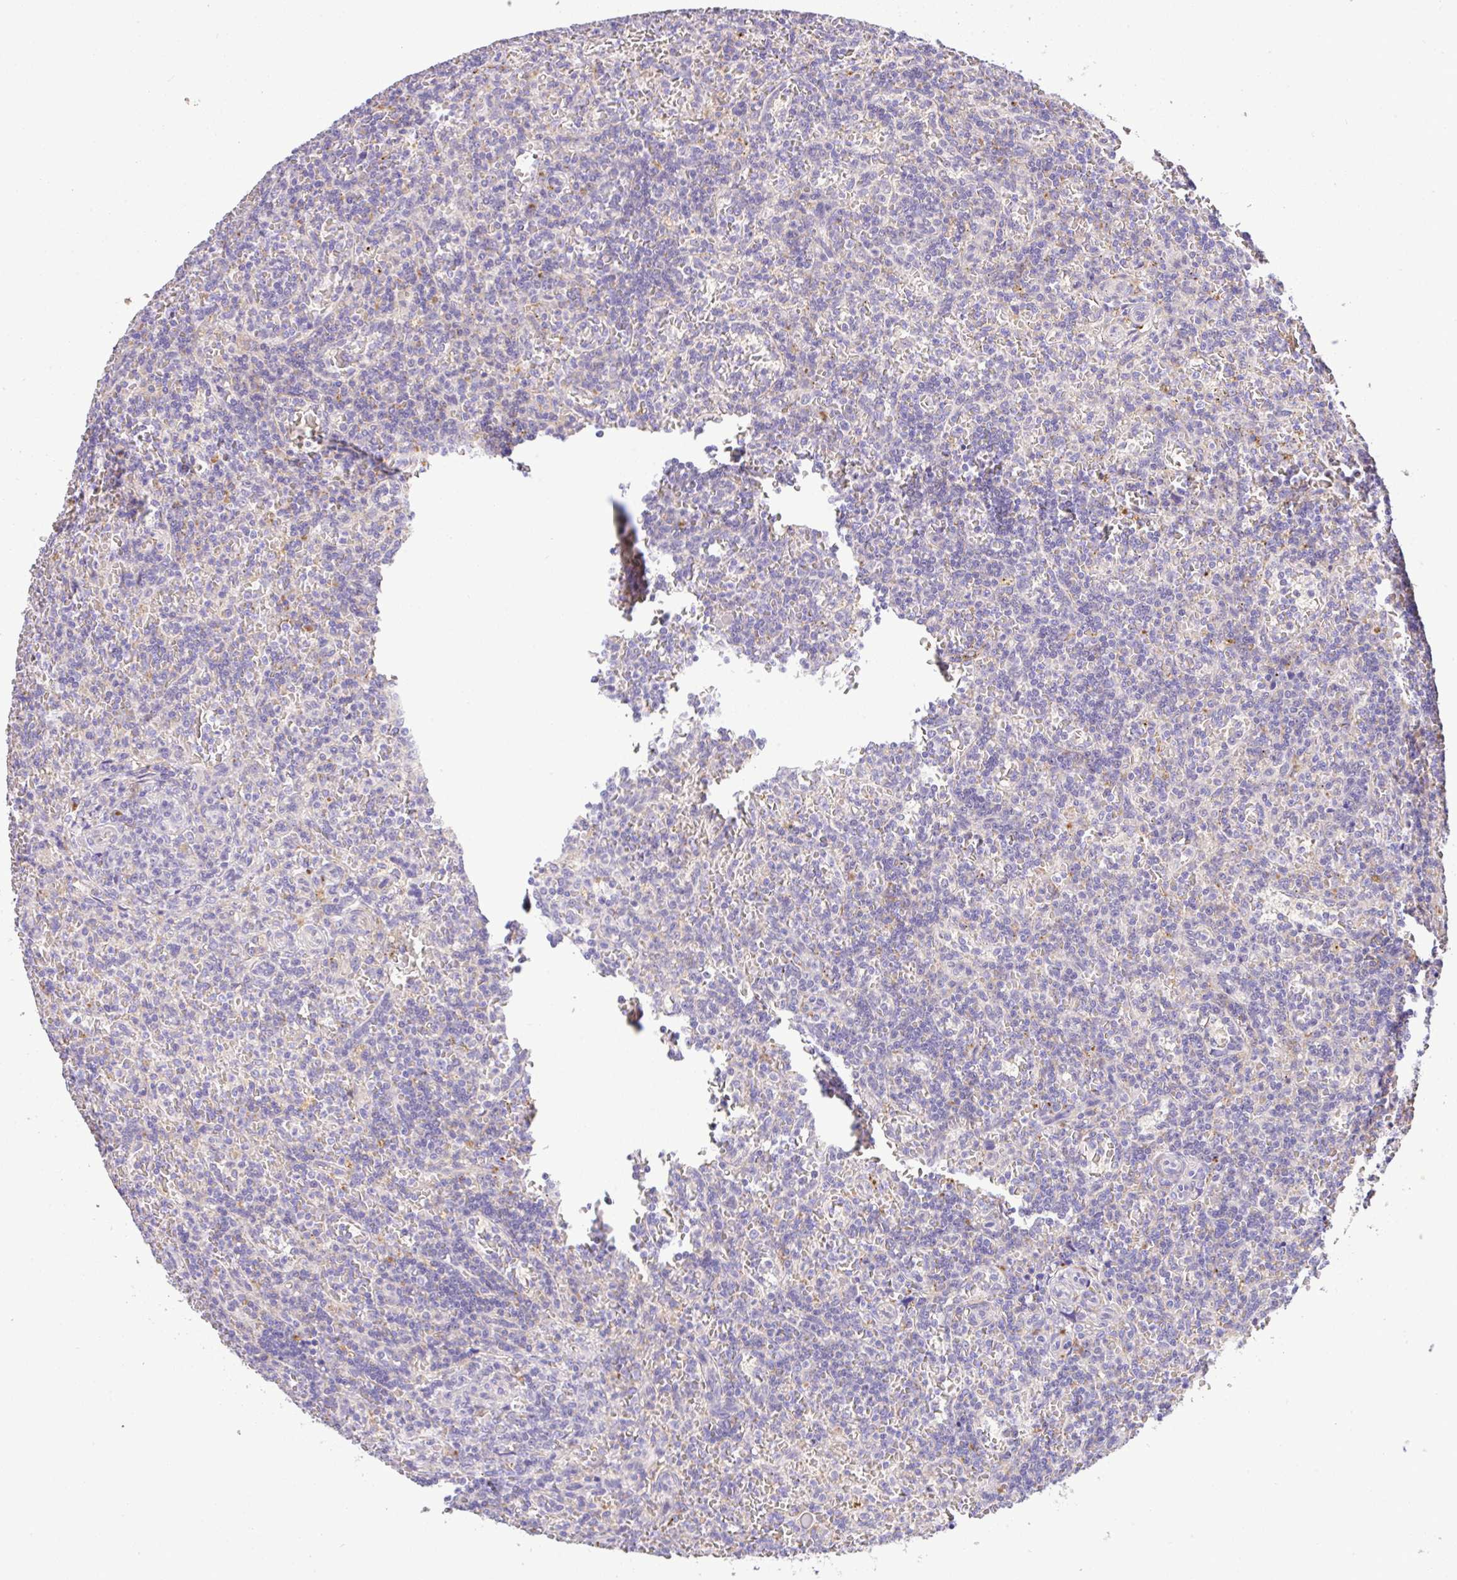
{"staining": {"intensity": "negative", "quantity": "none", "location": "none"}, "tissue": "lymphoma", "cell_type": "Tumor cells", "image_type": "cancer", "snomed": [{"axis": "morphology", "description": "Malignant lymphoma, non-Hodgkin's type, Low grade"}, {"axis": "topography", "description": "Spleen"}], "caption": "Photomicrograph shows no significant protein expression in tumor cells of lymphoma. (DAB IHC visualized using brightfield microscopy, high magnification).", "gene": "EPN3", "patient": {"sex": "male", "age": 73}}